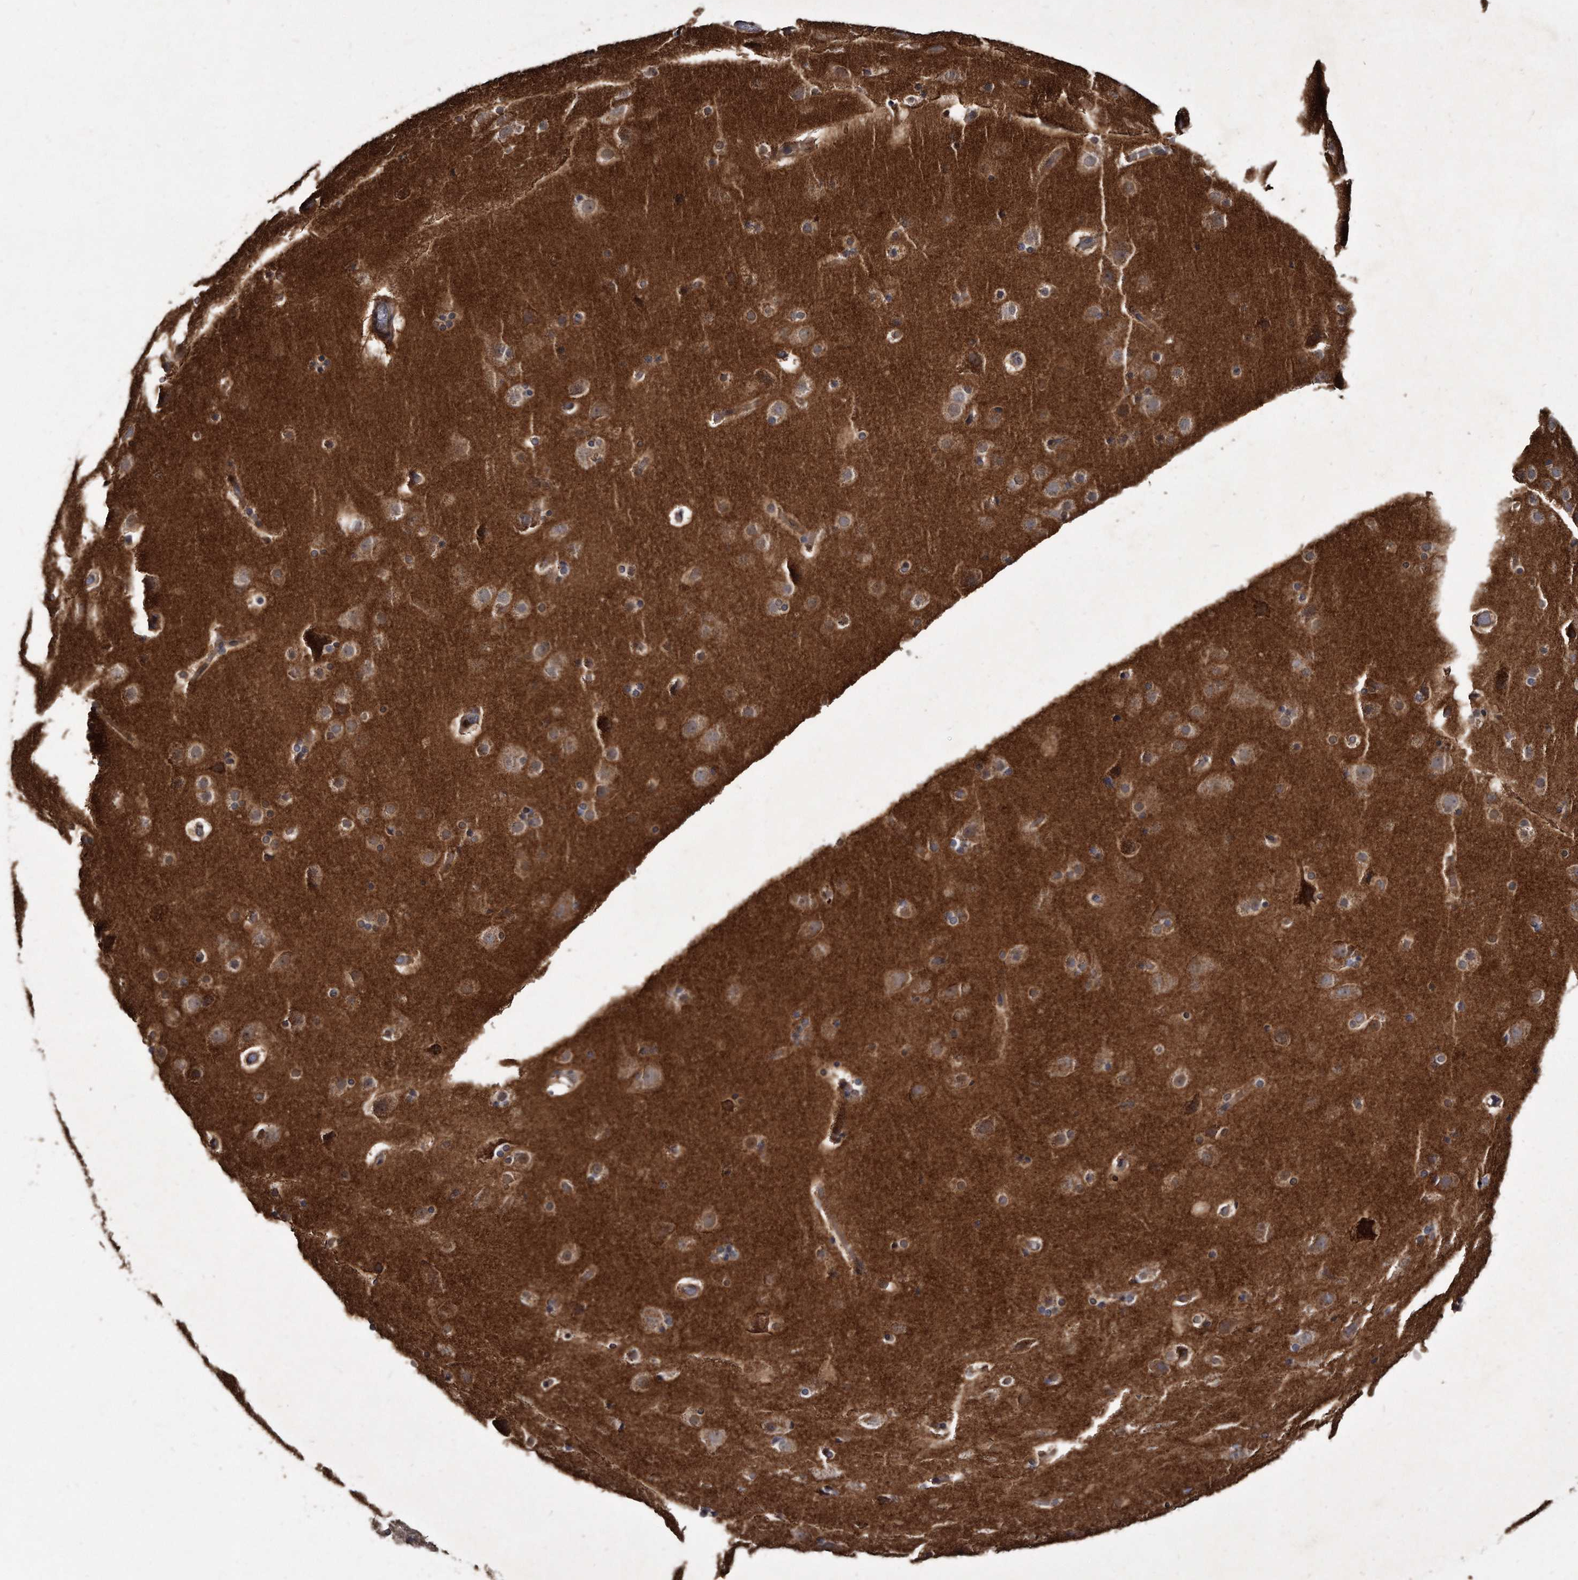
{"staining": {"intensity": "moderate", "quantity": "25%-75%", "location": "cytoplasmic/membranous"}, "tissue": "cerebral cortex", "cell_type": "Endothelial cells", "image_type": "normal", "snomed": [{"axis": "morphology", "description": "Normal tissue, NOS"}, {"axis": "topography", "description": "Cerebral cortex"}], "caption": "High-power microscopy captured an IHC micrograph of normal cerebral cortex, revealing moderate cytoplasmic/membranous staining in approximately 25%-75% of endothelial cells. Immunohistochemistry stains the protein of interest in brown and the nuclei are stained blue.", "gene": "FAM136A", "patient": {"sex": "male", "age": 57}}